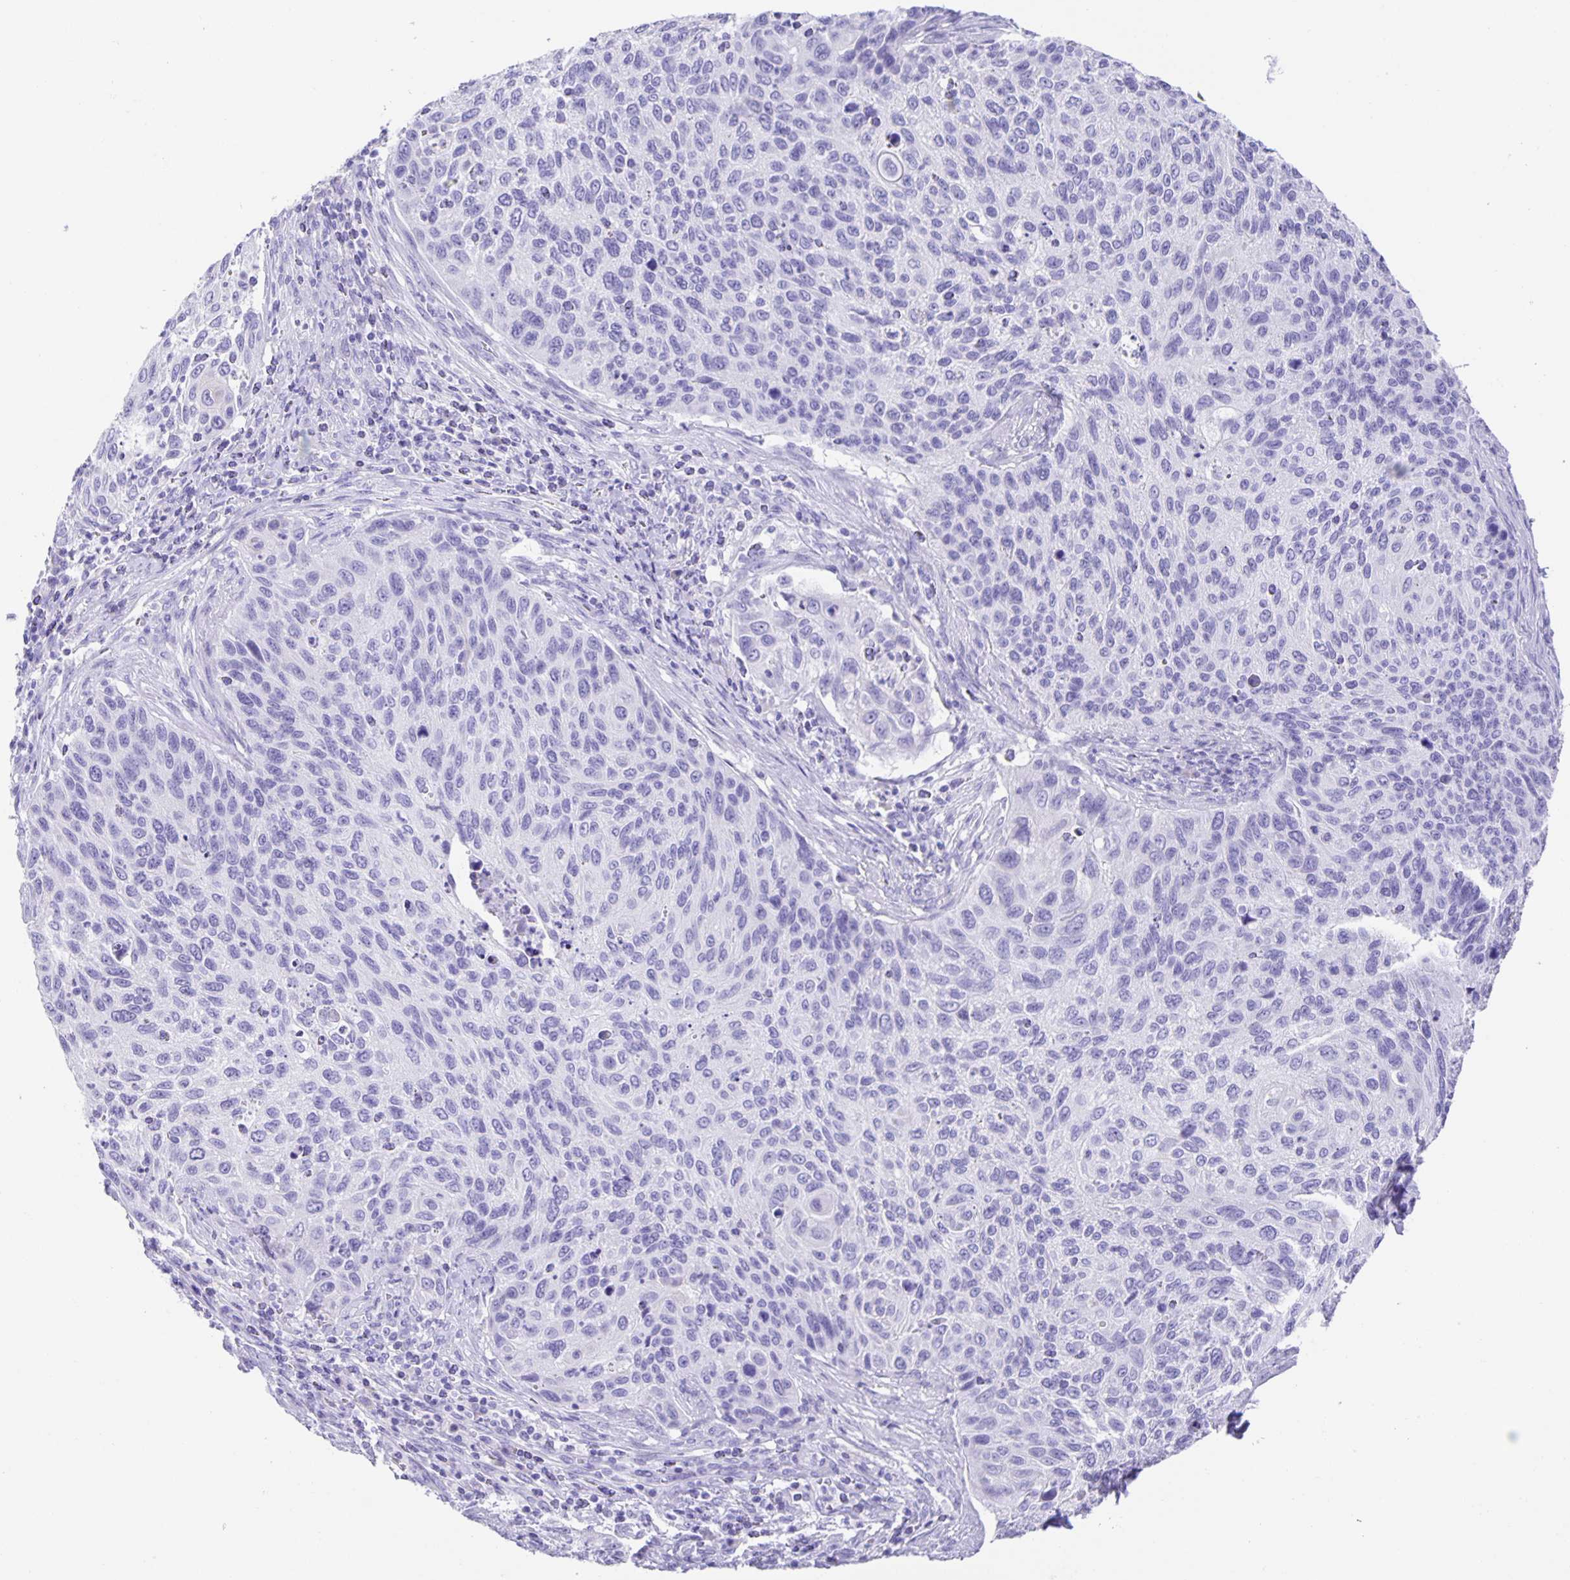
{"staining": {"intensity": "negative", "quantity": "none", "location": "none"}, "tissue": "cervical cancer", "cell_type": "Tumor cells", "image_type": "cancer", "snomed": [{"axis": "morphology", "description": "Squamous cell carcinoma, NOS"}, {"axis": "topography", "description": "Cervix"}], "caption": "Immunohistochemistry histopathology image of human cervical cancer (squamous cell carcinoma) stained for a protein (brown), which displays no expression in tumor cells.", "gene": "GUCA2A", "patient": {"sex": "female", "age": 70}}